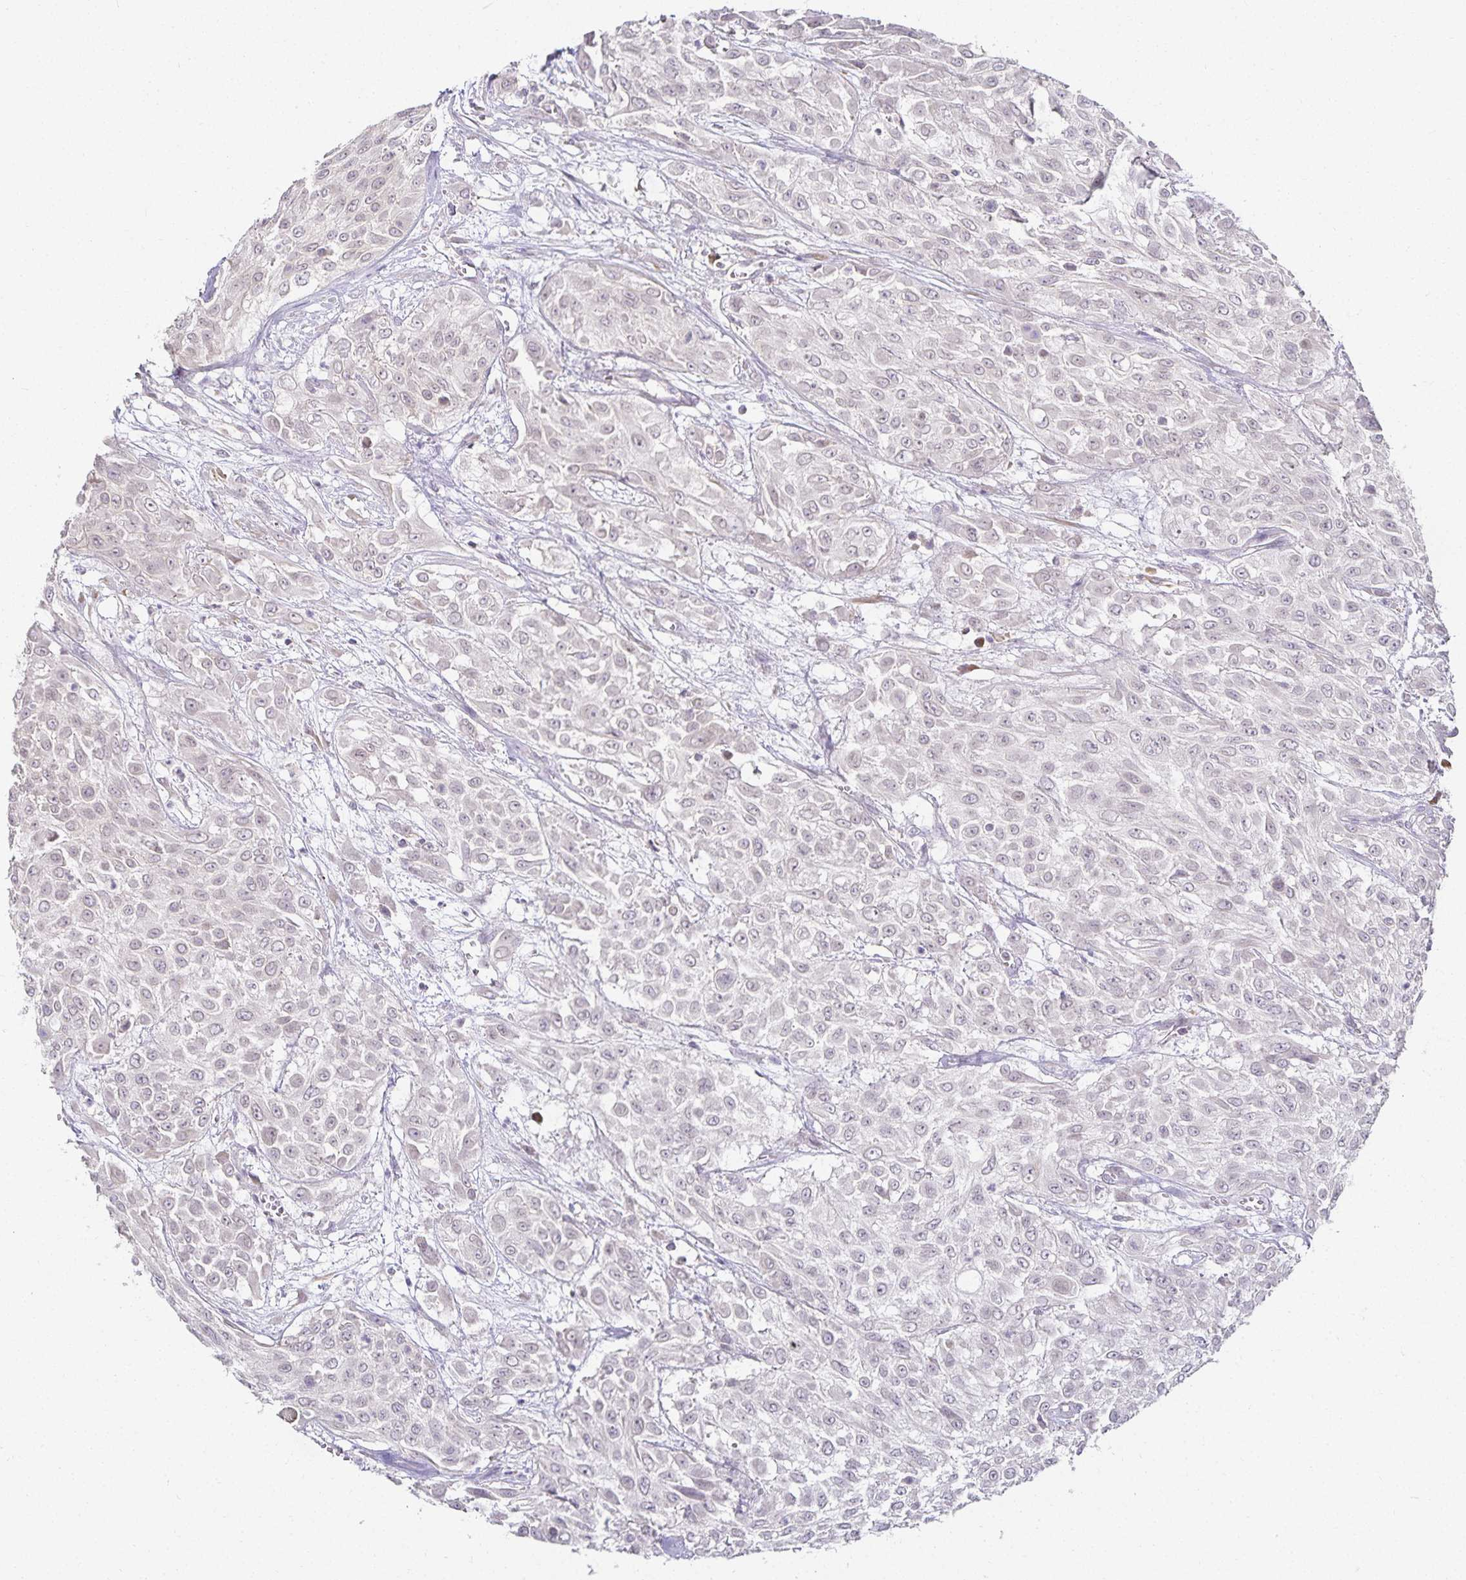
{"staining": {"intensity": "negative", "quantity": "none", "location": "none"}, "tissue": "urothelial cancer", "cell_type": "Tumor cells", "image_type": "cancer", "snomed": [{"axis": "morphology", "description": "Urothelial carcinoma, High grade"}, {"axis": "topography", "description": "Urinary bladder"}], "caption": "This is an immunohistochemistry histopathology image of human high-grade urothelial carcinoma. There is no staining in tumor cells.", "gene": "GP2", "patient": {"sex": "male", "age": 57}}